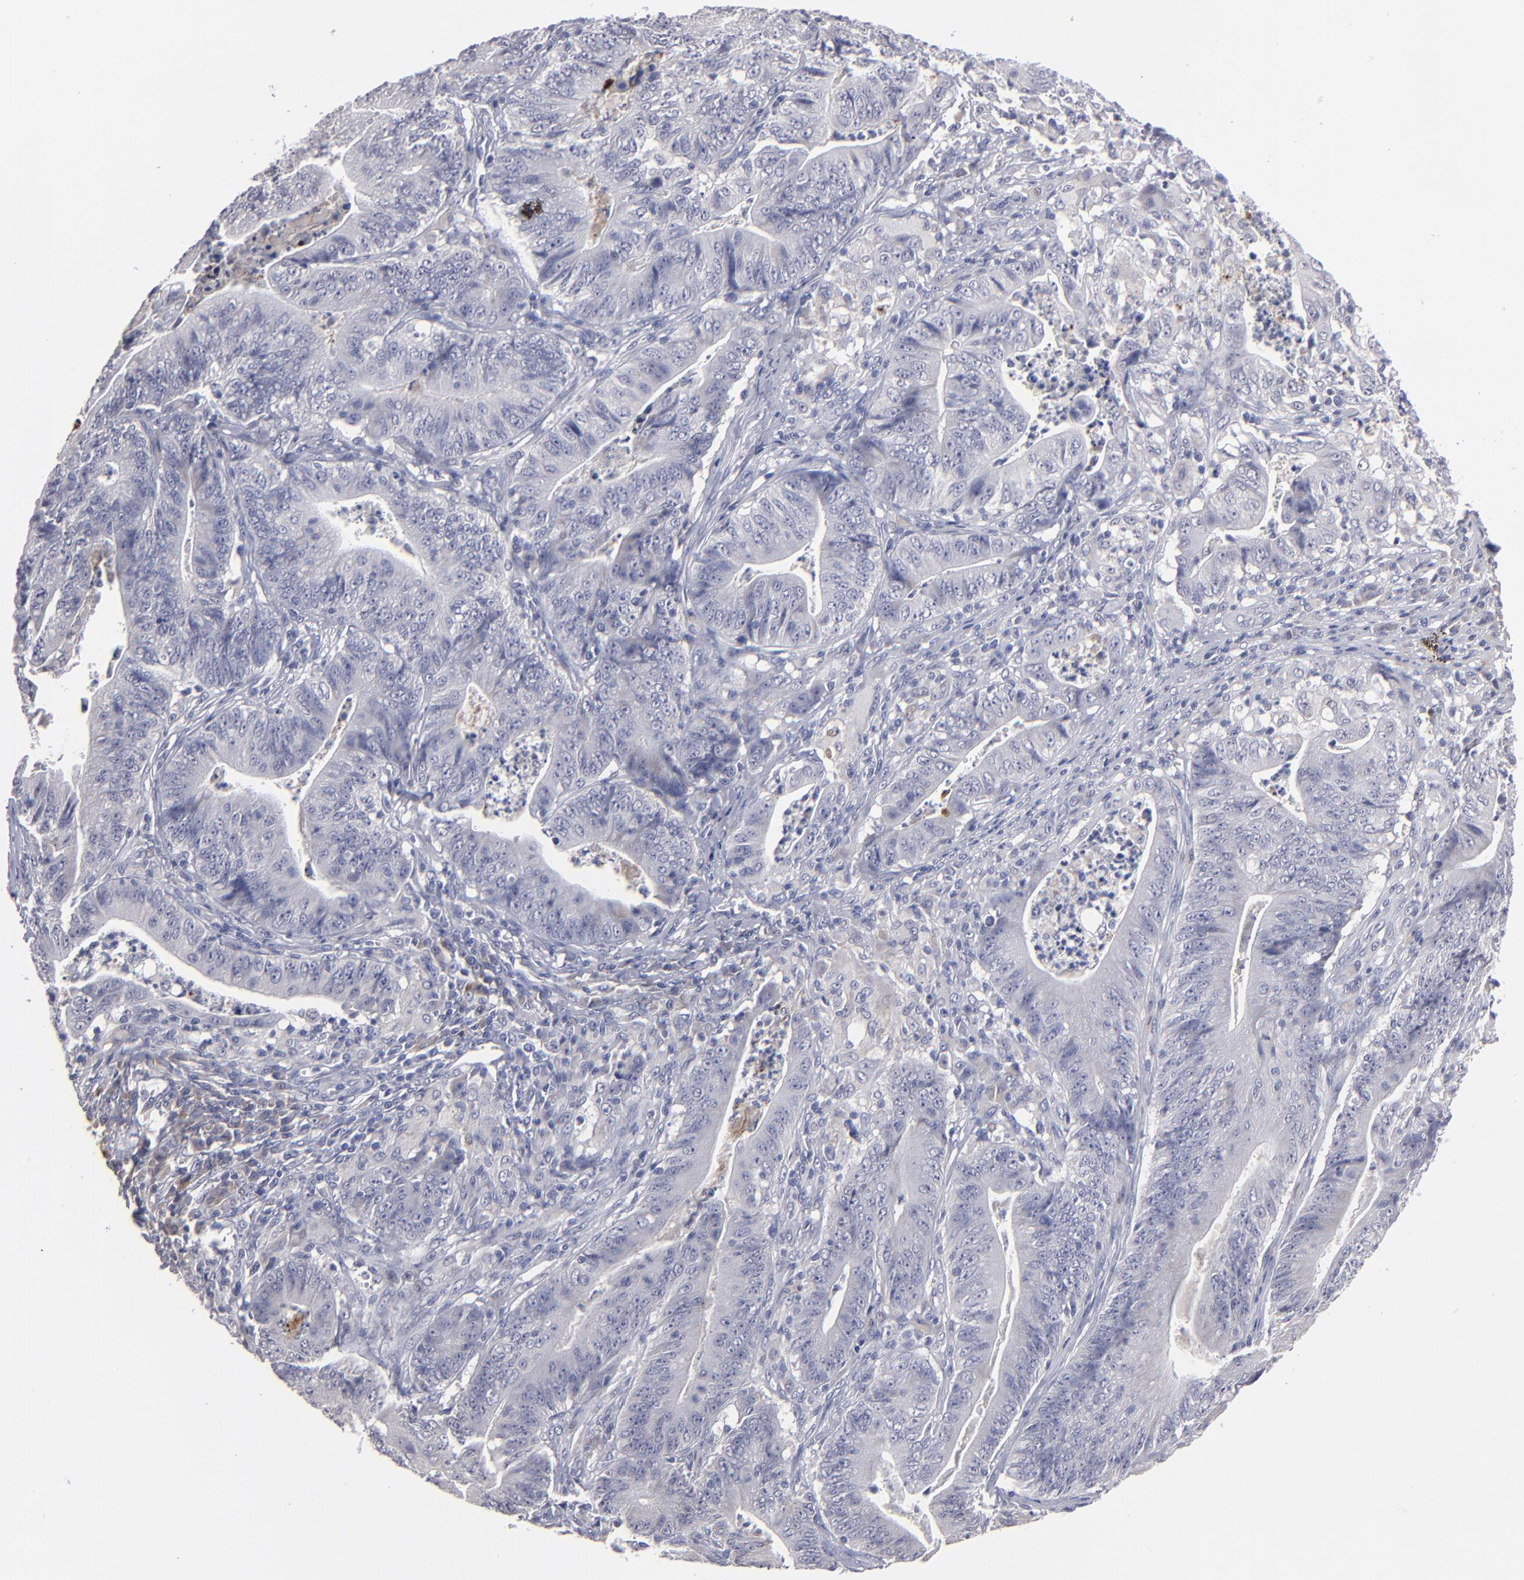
{"staining": {"intensity": "negative", "quantity": "none", "location": "none"}, "tissue": "stomach cancer", "cell_type": "Tumor cells", "image_type": "cancer", "snomed": [{"axis": "morphology", "description": "Adenocarcinoma, NOS"}, {"axis": "topography", "description": "Stomach, lower"}], "caption": "Stomach adenocarcinoma was stained to show a protein in brown. There is no significant positivity in tumor cells. (Brightfield microscopy of DAB (3,3'-diaminobenzidine) IHC at high magnification).", "gene": "GPM6B", "patient": {"sex": "female", "age": 86}}